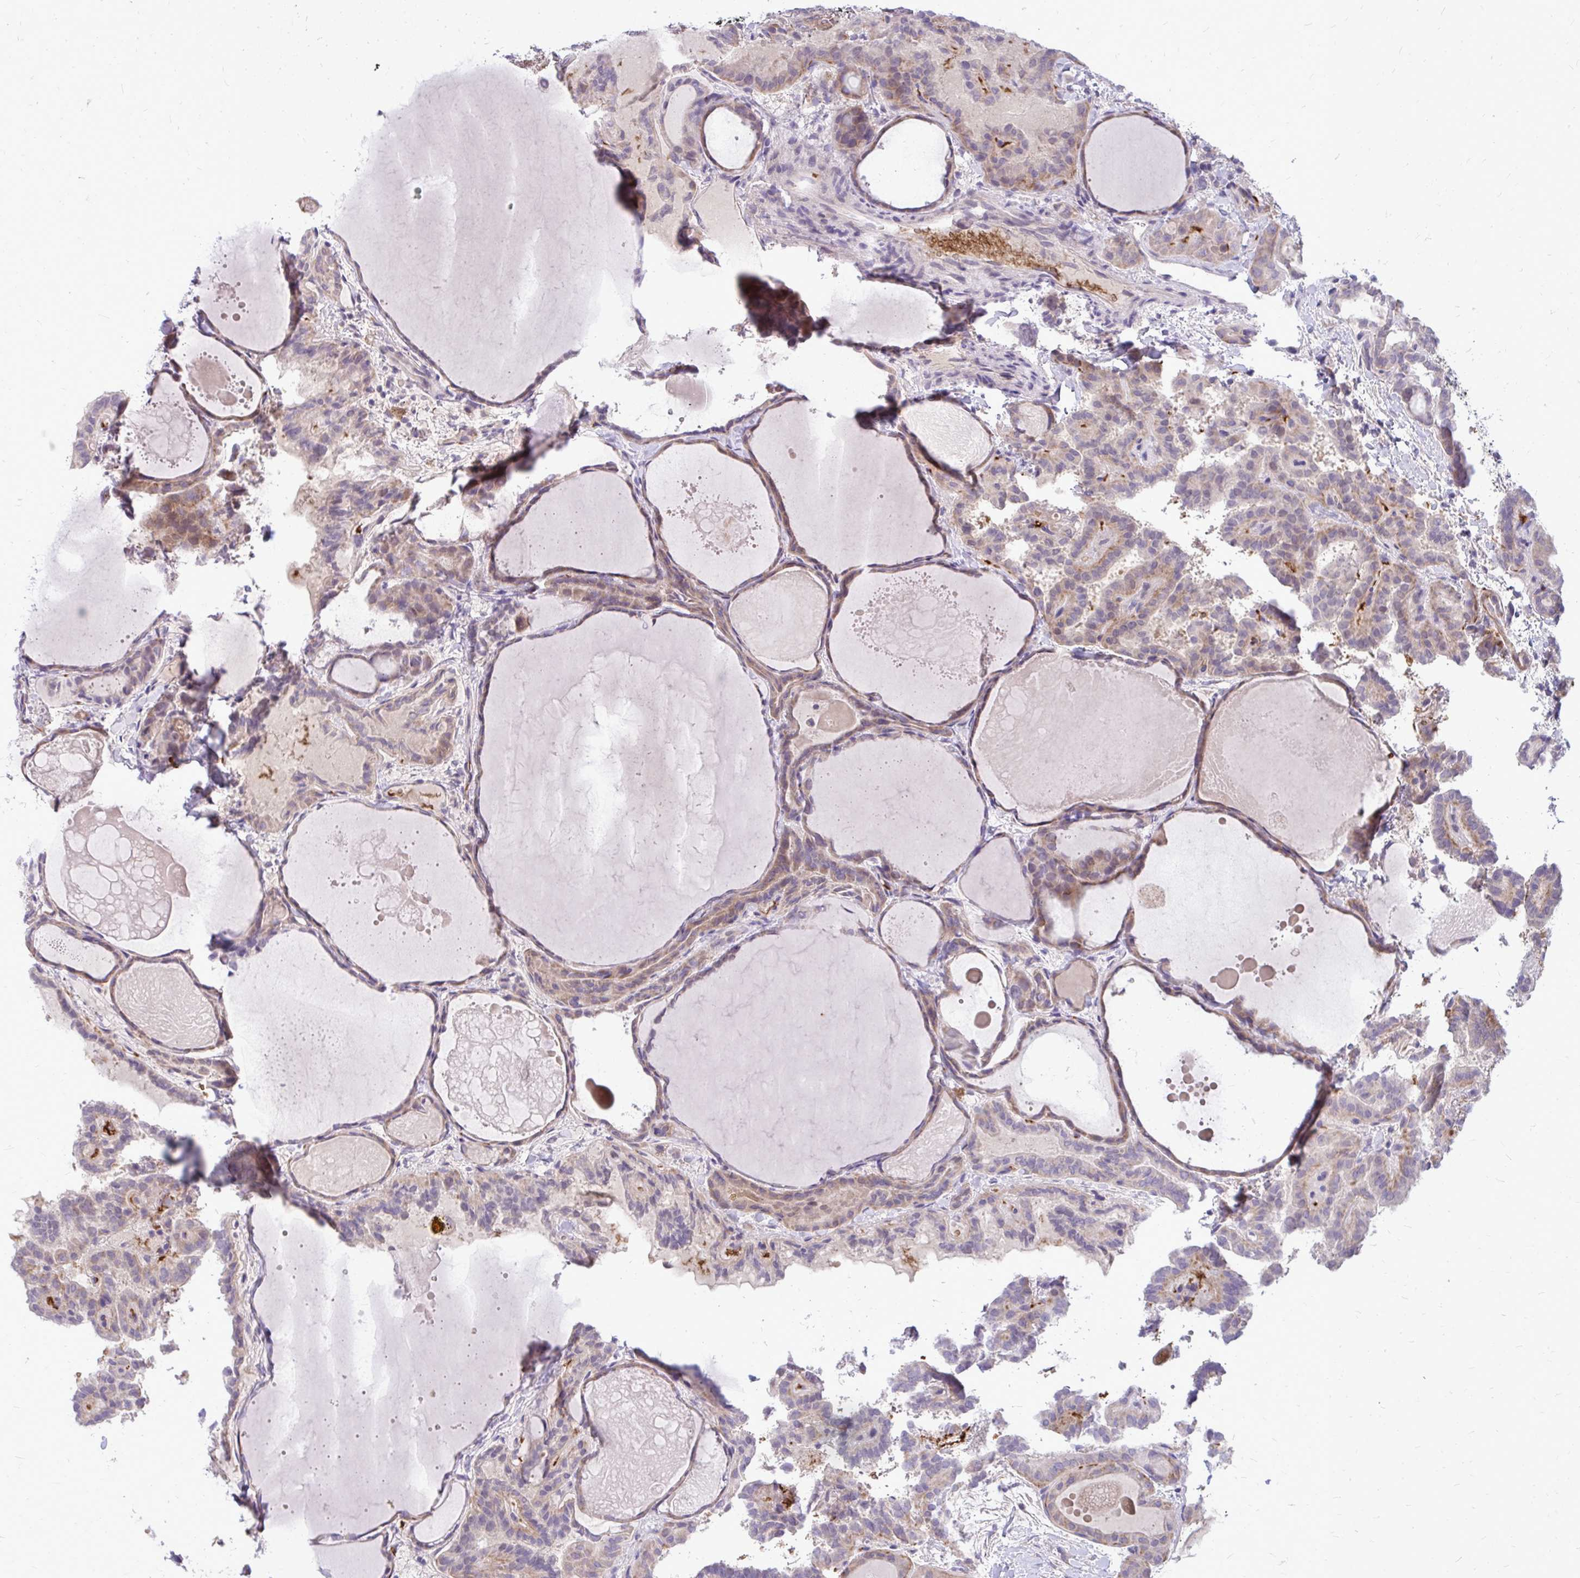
{"staining": {"intensity": "weak", "quantity": "25%-75%", "location": "cytoplasmic/membranous"}, "tissue": "thyroid cancer", "cell_type": "Tumor cells", "image_type": "cancer", "snomed": [{"axis": "morphology", "description": "Papillary adenocarcinoma, NOS"}, {"axis": "topography", "description": "Thyroid gland"}], "caption": "Immunohistochemistry micrograph of neoplastic tissue: human thyroid papillary adenocarcinoma stained using immunohistochemistry (IHC) displays low levels of weak protein expression localized specifically in the cytoplasmic/membranous of tumor cells, appearing as a cytoplasmic/membranous brown color.", "gene": "ZSCAN25", "patient": {"sex": "female", "age": 46}}